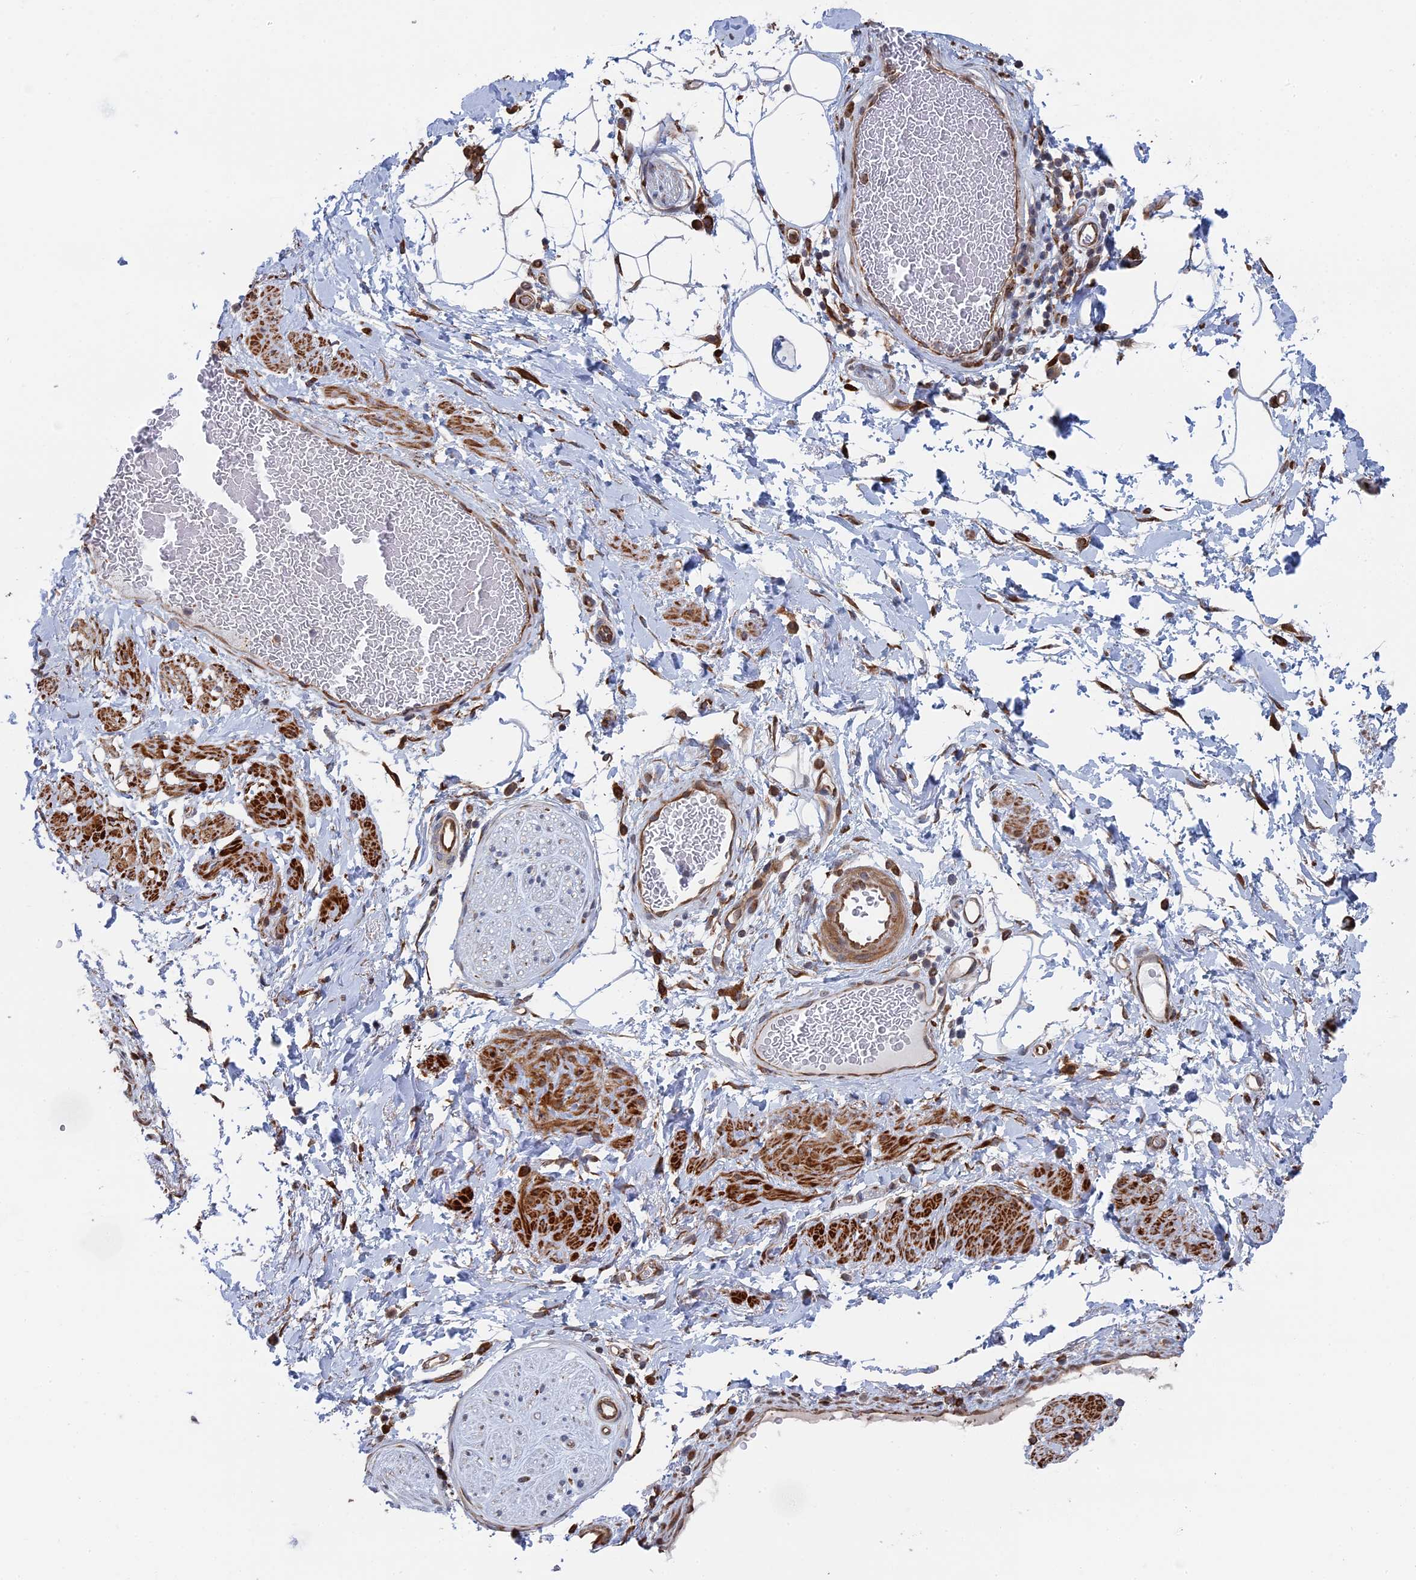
{"staining": {"intensity": "moderate", "quantity": ">75%", "location": "cytoplasmic/membranous"}, "tissue": "adipose tissue", "cell_type": "Adipocytes", "image_type": "normal", "snomed": [{"axis": "morphology", "description": "Normal tissue, NOS"}, {"axis": "morphology", "description": "Adenocarcinoma, NOS"}, {"axis": "topography", "description": "Rectum"}, {"axis": "topography", "description": "Vagina"}, {"axis": "topography", "description": "Peripheral nerve tissue"}], "caption": "IHC histopathology image of unremarkable adipose tissue: adipose tissue stained using immunohistochemistry (IHC) reveals medium levels of moderate protein expression localized specifically in the cytoplasmic/membranous of adipocytes, appearing as a cytoplasmic/membranous brown color.", "gene": "BPIFB6", "patient": {"sex": "female", "age": 71}}